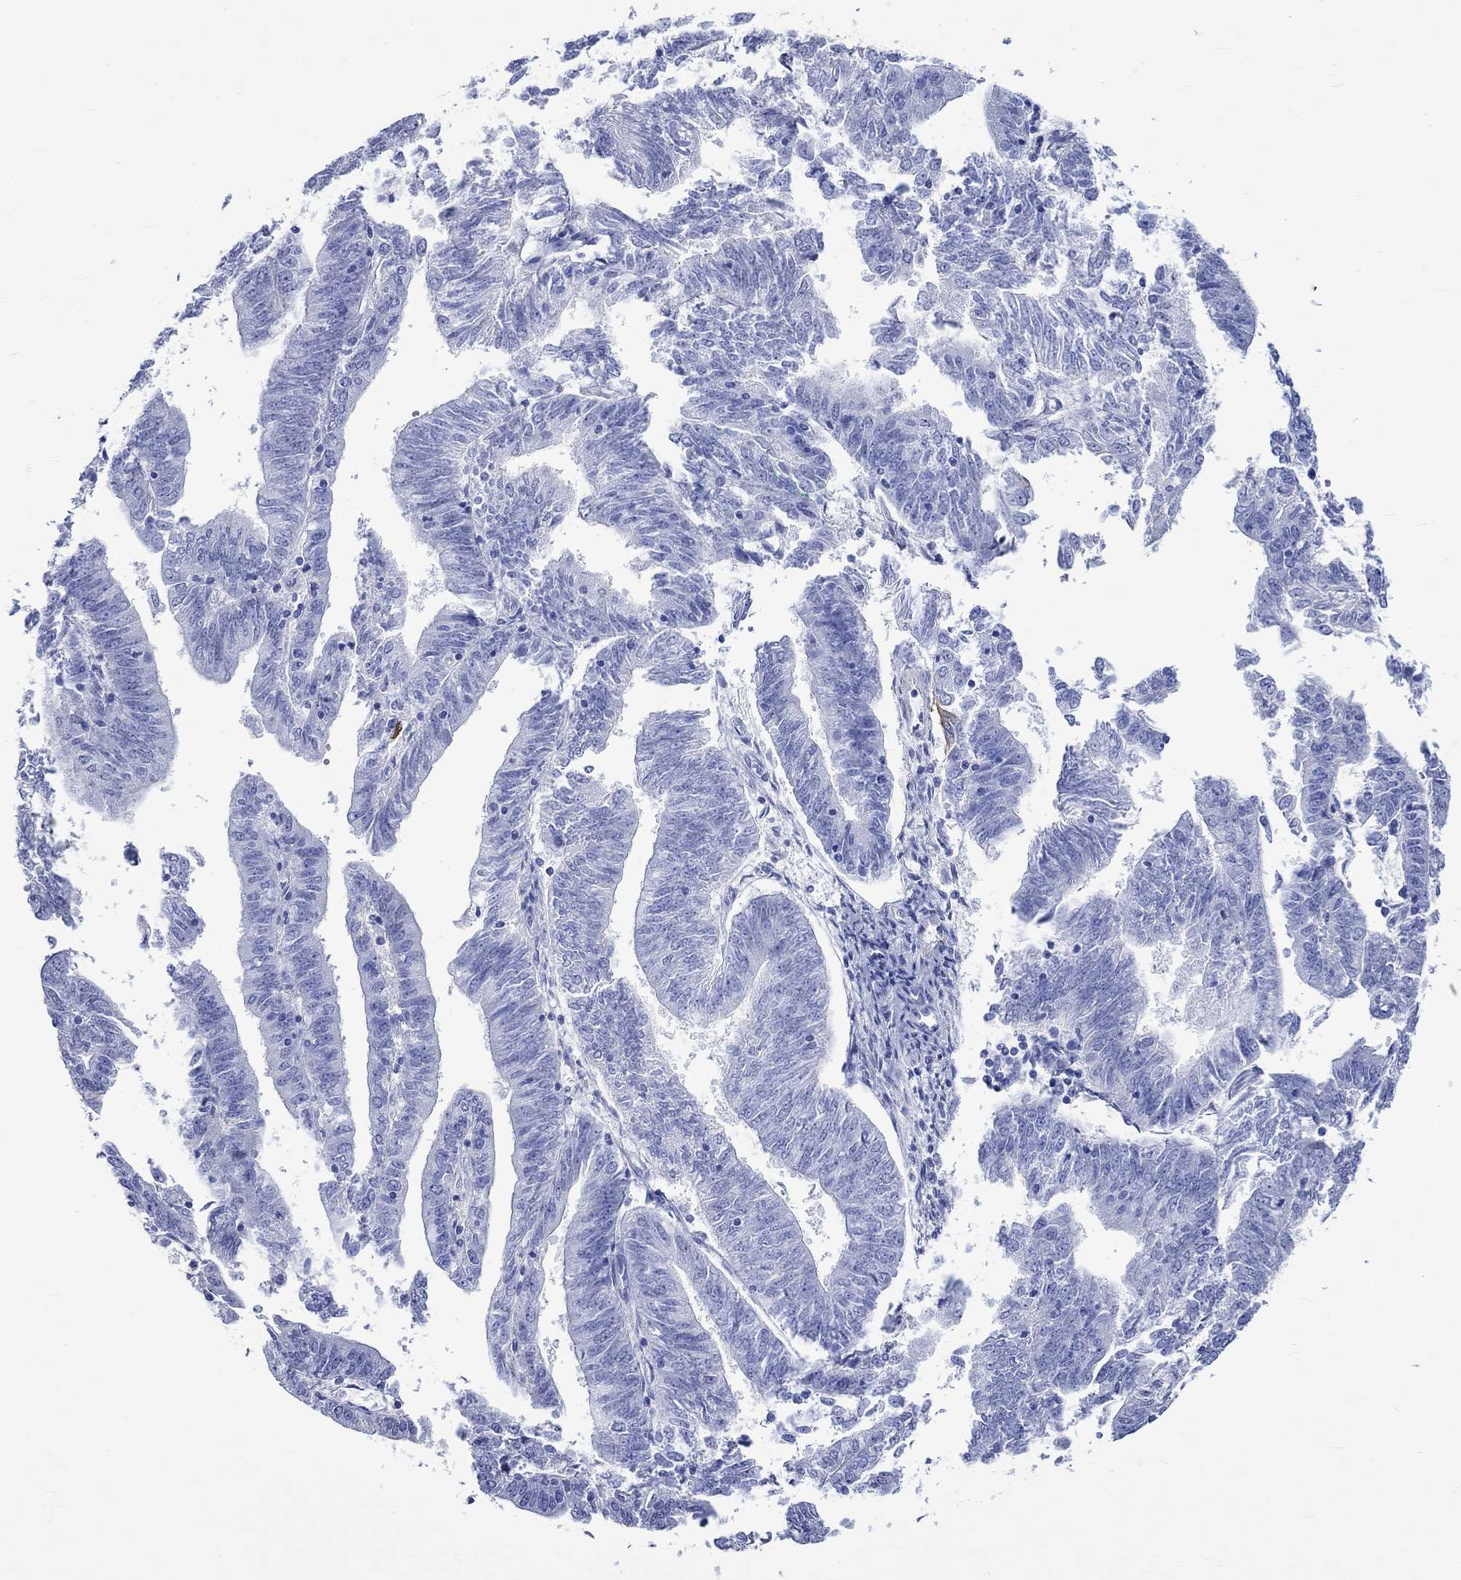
{"staining": {"intensity": "strong", "quantity": "<25%", "location": "cytoplasmic/membranous"}, "tissue": "endometrial cancer", "cell_type": "Tumor cells", "image_type": "cancer", "snomed": [{"axis": "morphology", "description": "Adenocarcinoma, NOS"}, {"axis": "topography", "description": "Endometrium"}], "caption": "Tumor cells reveal medium levels of strong cytoplasmic/membranous expression in approximately <25% of cells in human endometrial adenocarcinoma.", "gene": "CRYAB", "patient": {"sex": "female", "age": 82}}